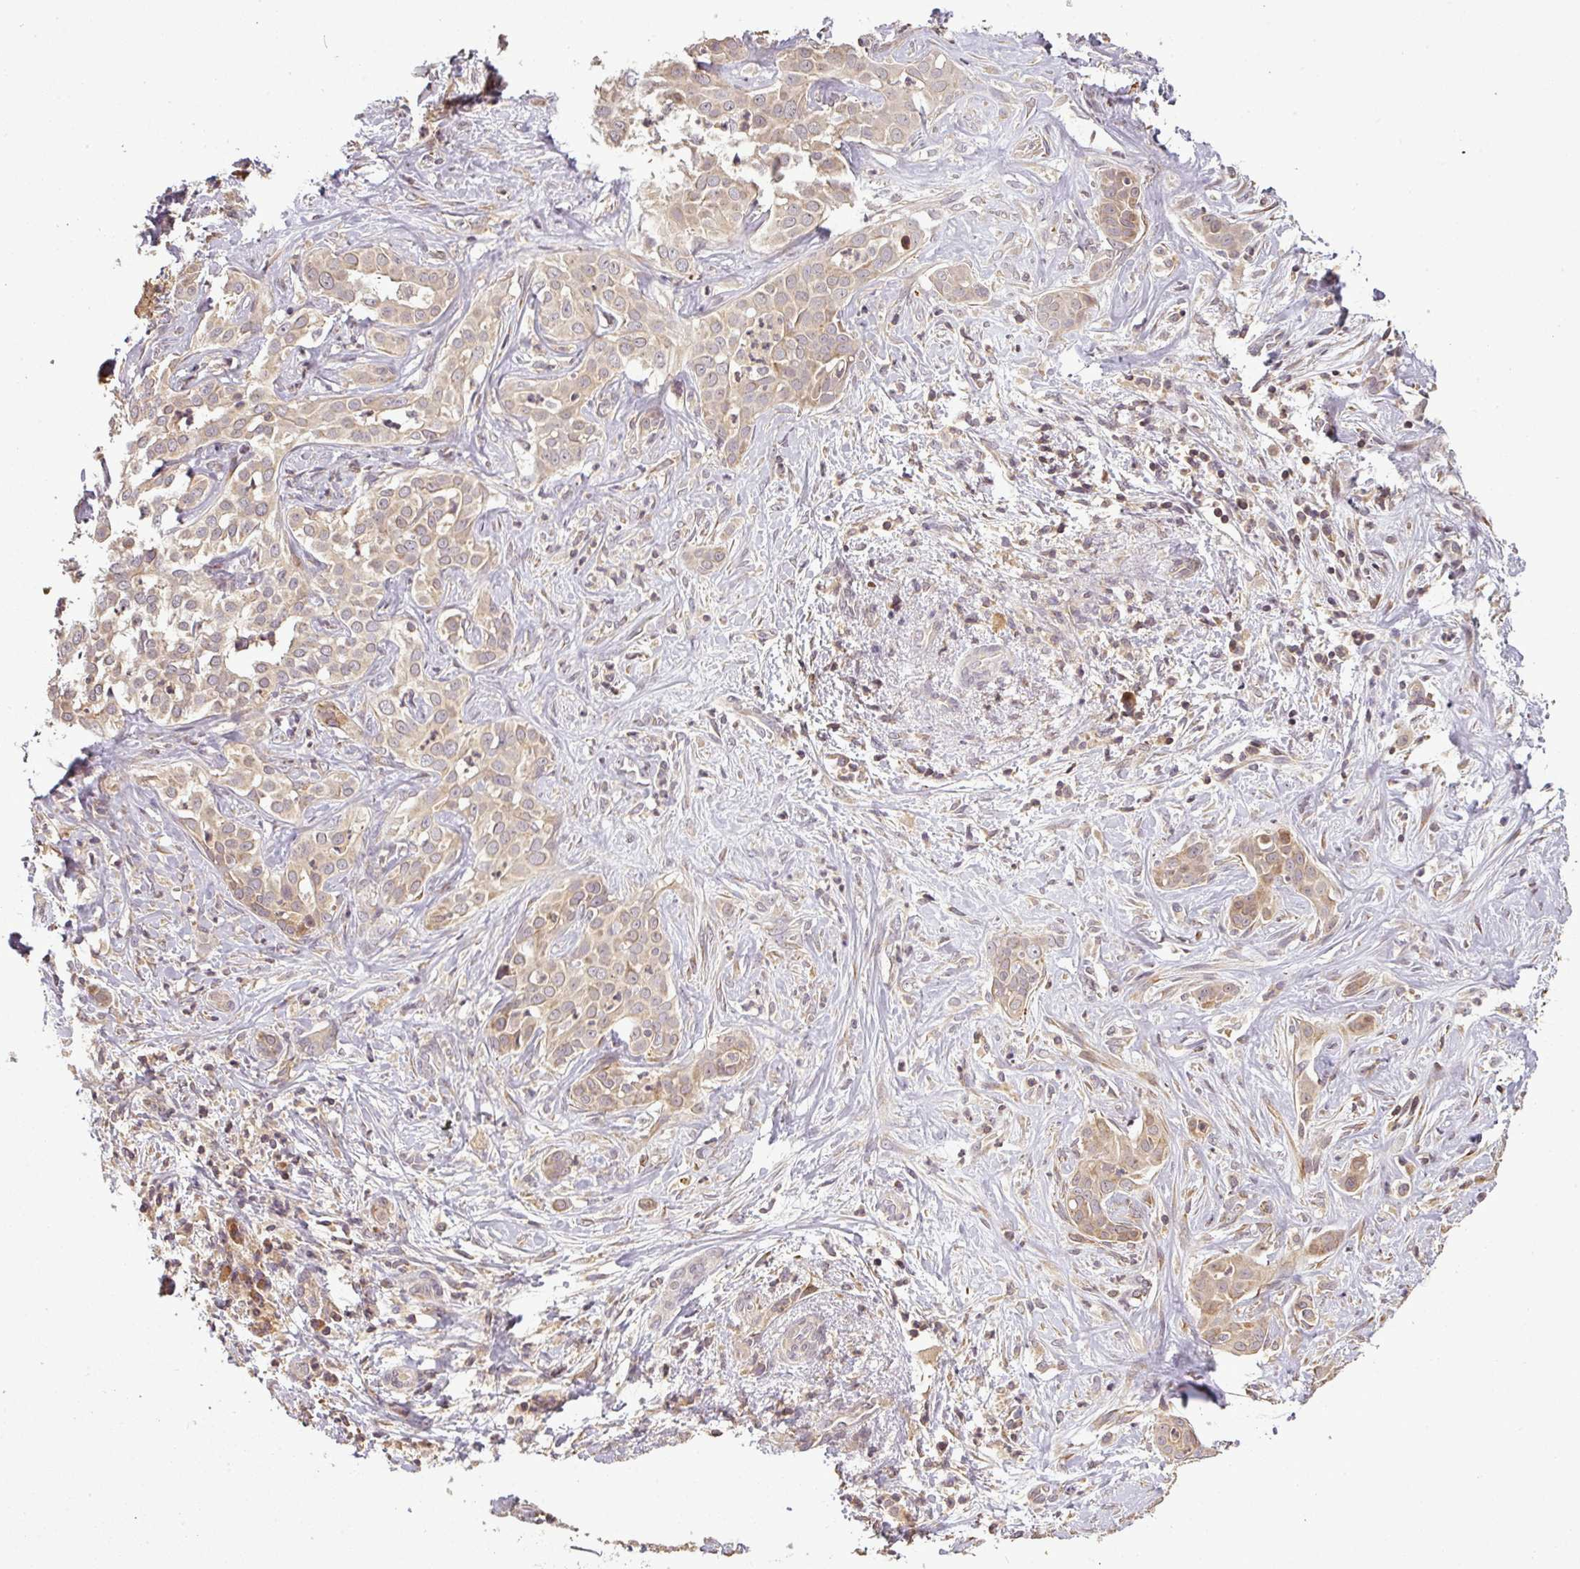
{"staining": {"intensity": "weak", "quantity": "<25%", "location": "cytoplasmic/membranous"}, "tissue": "liver cancer", "cell_type": "Tumor cells", "image_type": "cancer", "snomed": [{"axis": "morphology", "description": "Cholangiocarcinoma"}, {"axis": "topography", "description": "Liver"}], "caption": "Cholangiocarcinoma (liver) was stained to show a protein in brown. There is no significant expression in tumor cells.", "gene": "FAIM", "patient": {"sex": "male", "age": 67}}